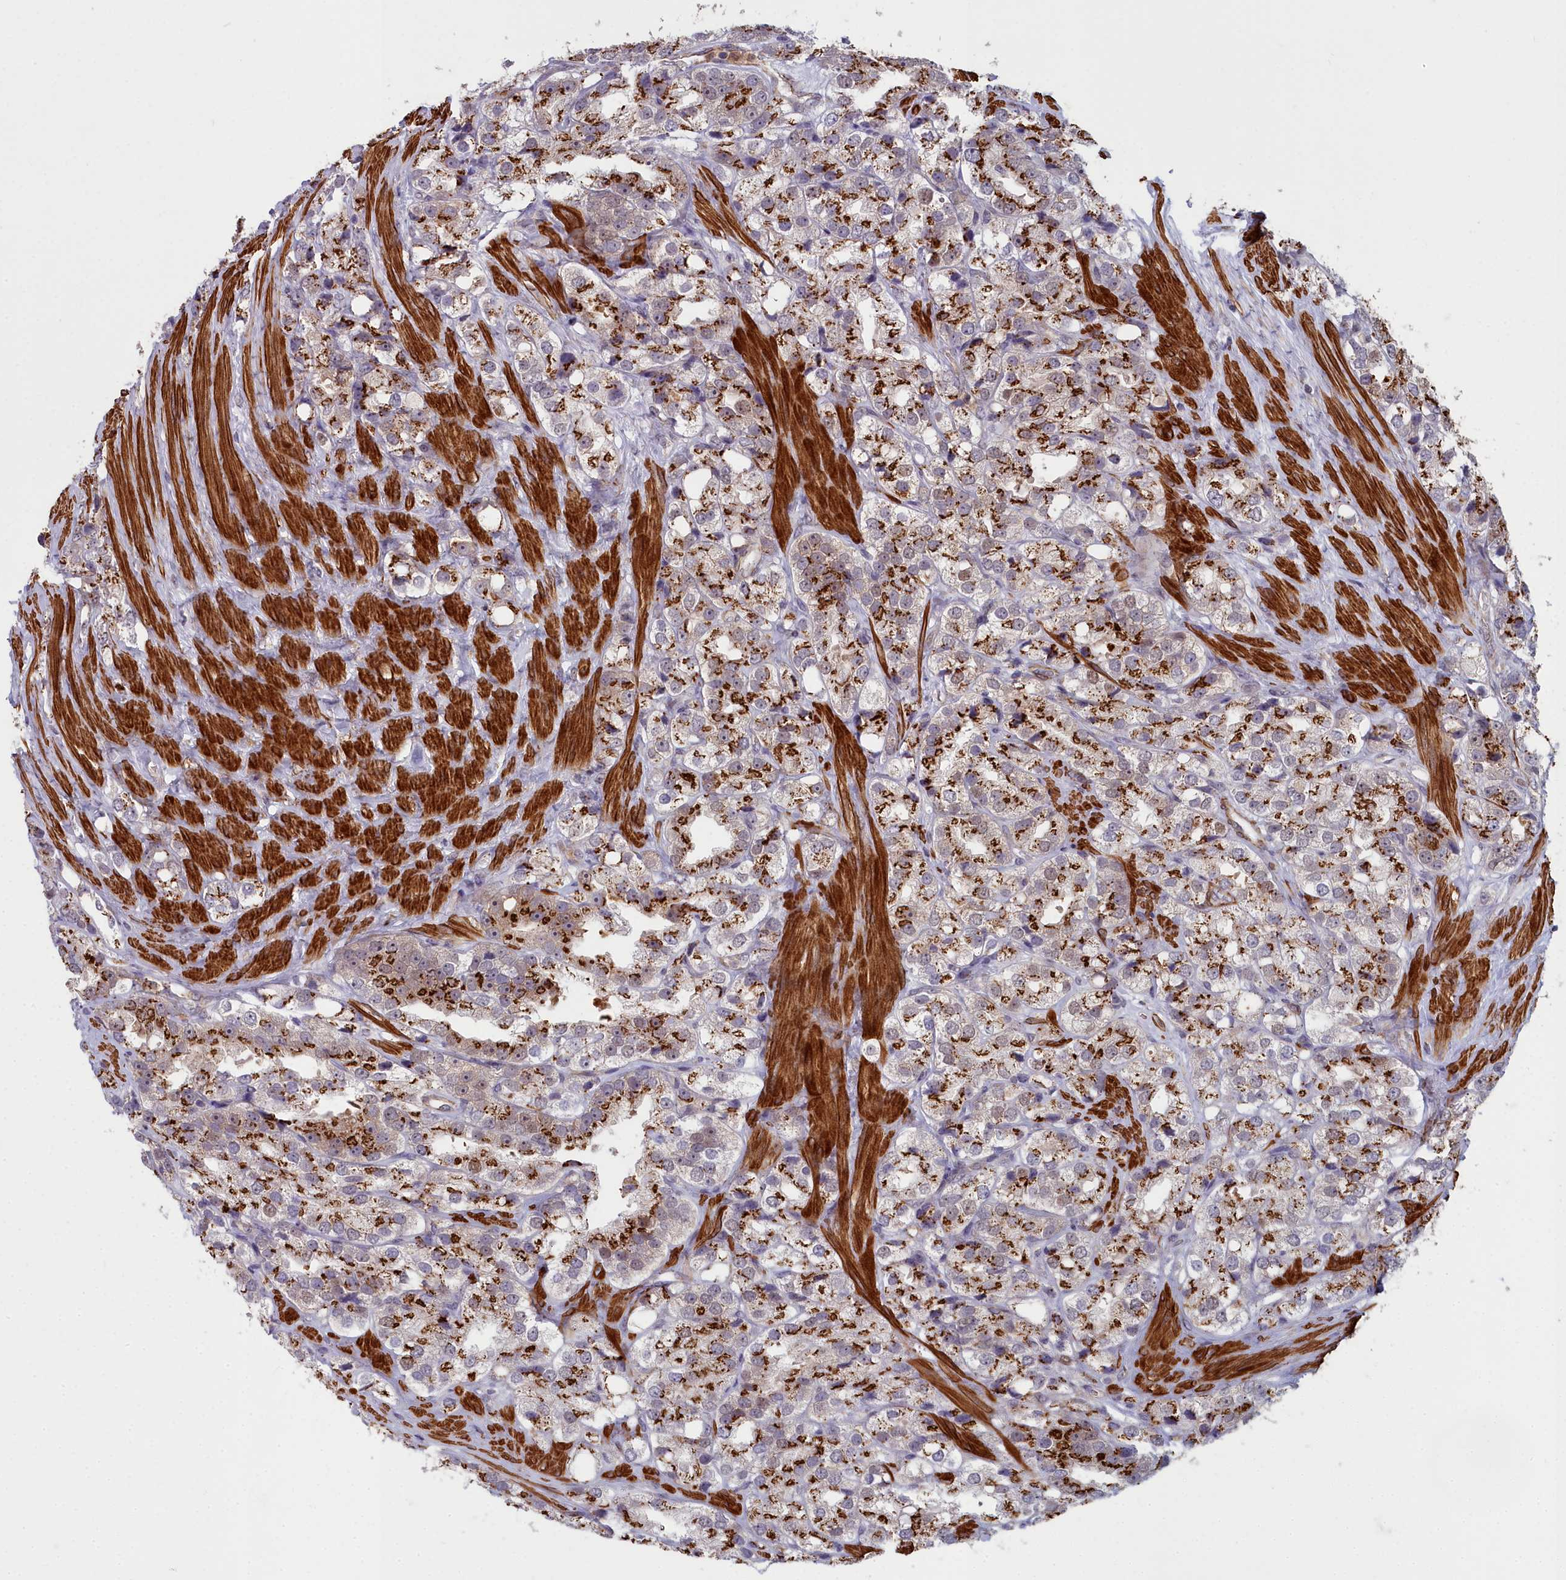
{"staining": {"intensity": "strong", "quantity": ">75%", "location": "cytoplasmic/membranous"}, "tissue": "prostate cancer", "cell_type": "Tumor cells", "image_type": "cancer", "snomed": [{"axis": "morphology", "description": "Adenocarcinoma, NOS"}, {"axis": "topography", "description": "Prostate"}], "caption": "Prostate adenocarcinoma tissue reveals strong cytoplasmic/membranous positivity in approximately >75% of tumor cells", "gene": "ZNF626", "patient": {"sex": "male", "age": 79}}